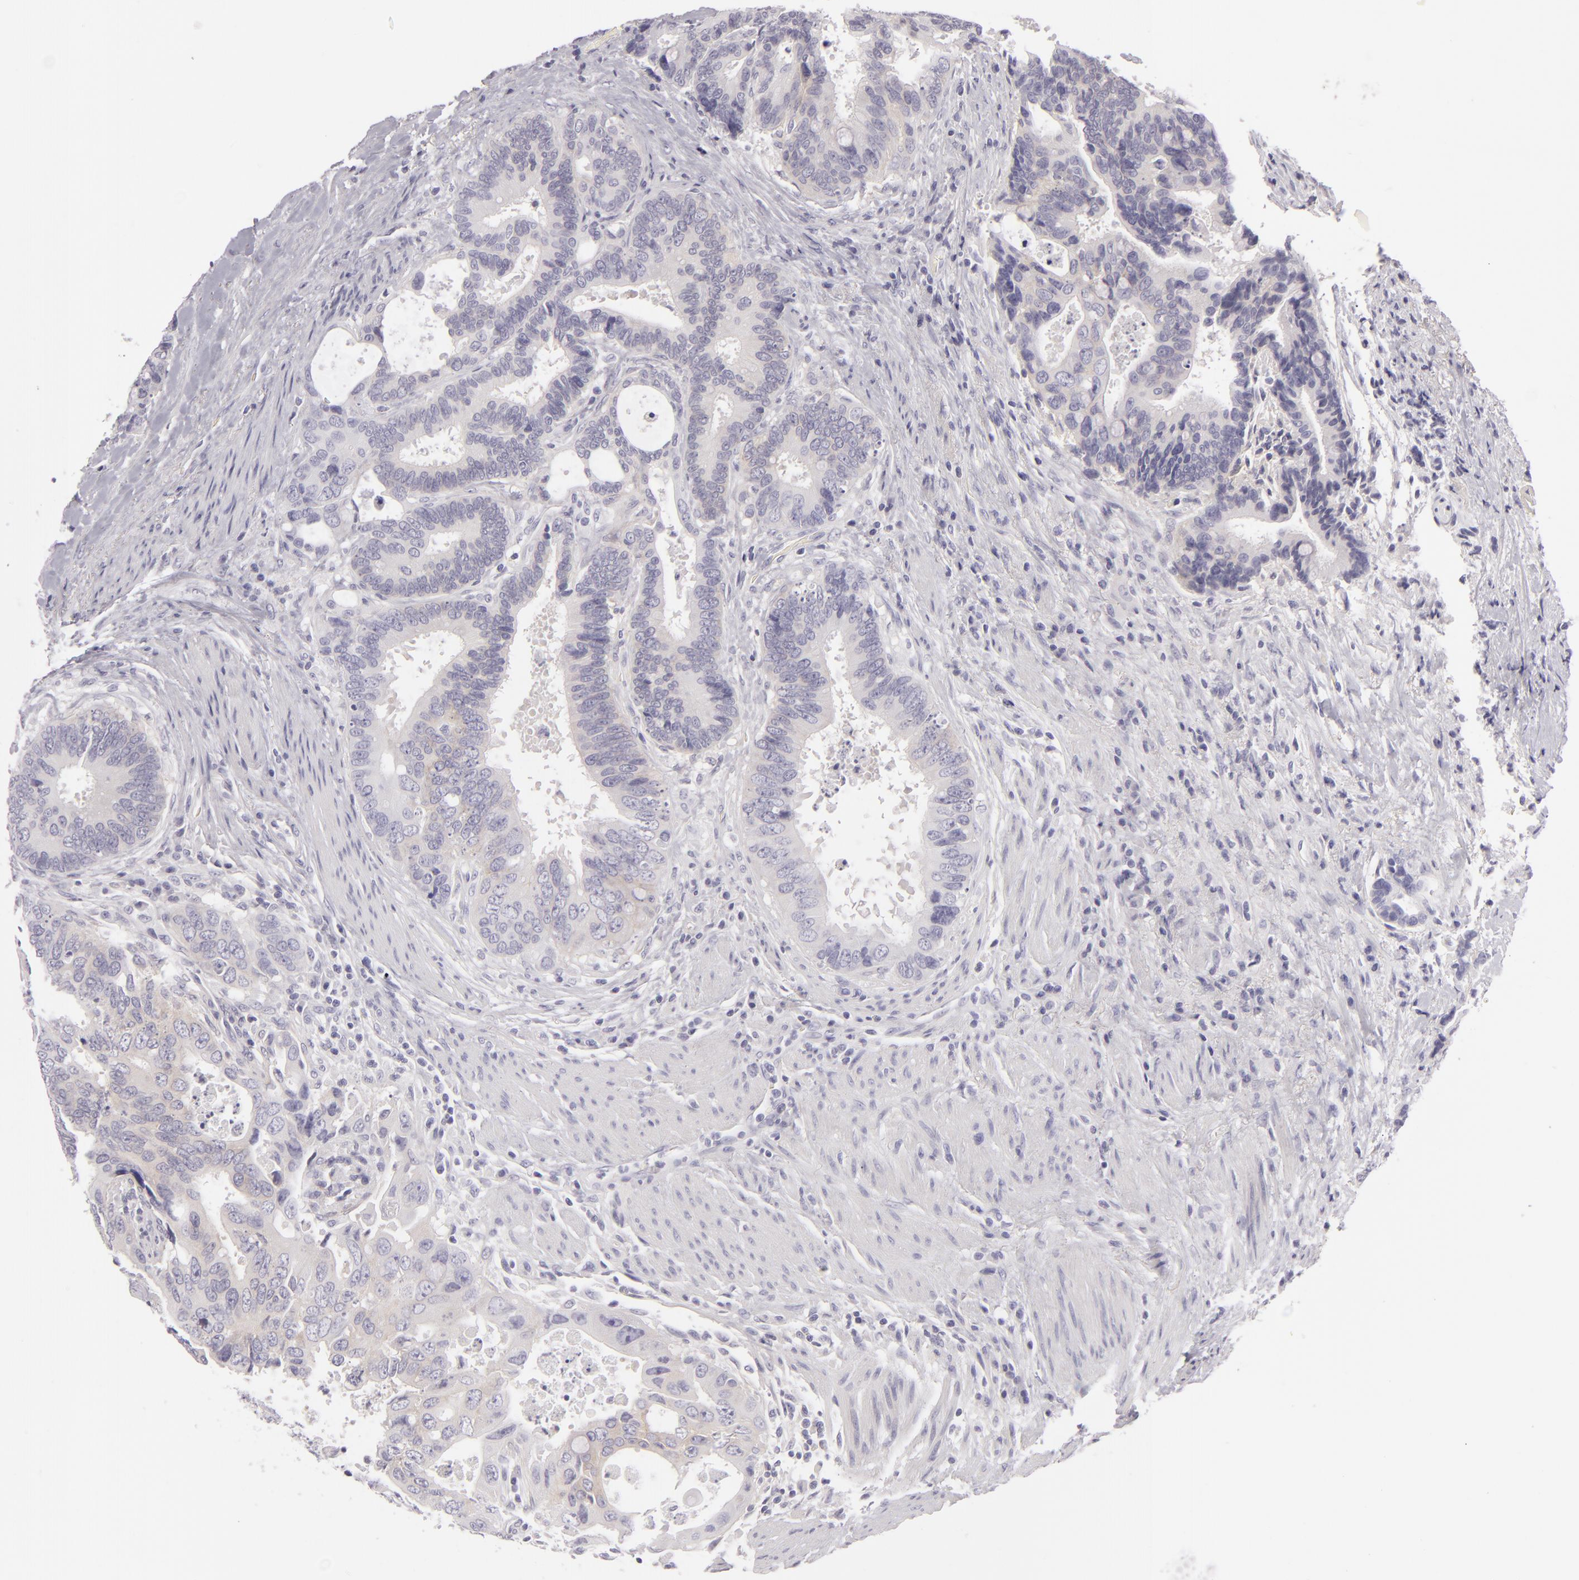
{"staining": {"intensity": "weak", "quantity": "25%-75%", "location": "cytoplasmic/membranous"}, "tissue": "colorectal cancer", "cell_type": "Tumor cells", "image_type": "cancer", "snomed": [{"axis": "morphology", "description": "Adenocarcinoma, NOS"}, {"axis": "topography", "description": "Rectum"}], "caption": "The photomicrograph reveals staining of colorectal cancer, revealing weak cytoplasmic/membranous protein positivity (brown color) within tumor cells. (DAB (3,3'-diaminobenzidine) IHC with brightfield microscopy, high magnification).", "gene": "DLG4", "patient": {"sex": "female", "age": 67}}